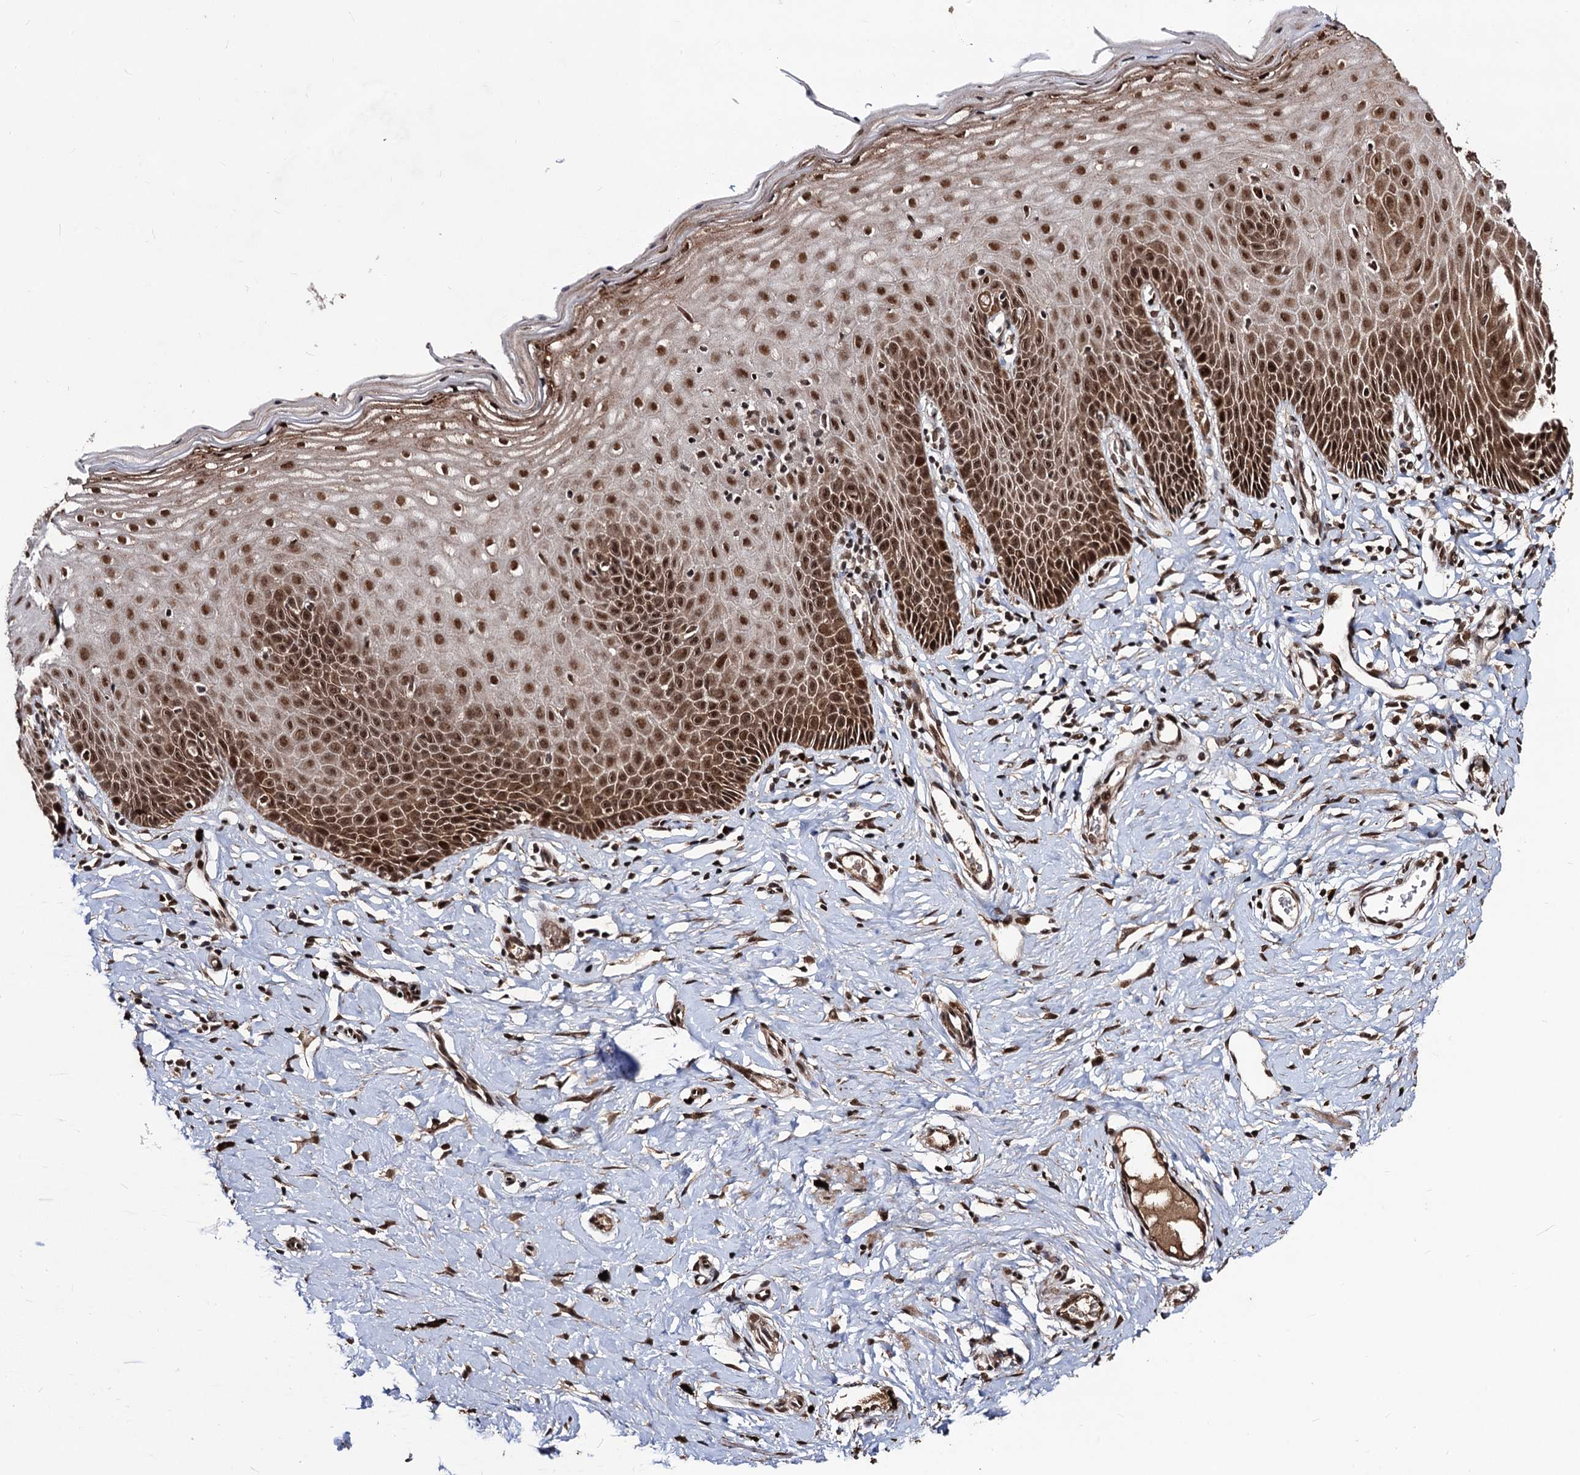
{"staining": {"intensity": "strong", "quantity": ">75%", "location": "cytoplasmic/membranous,nuclear"}, "tissue": "cervix", "cell_type": "Squamous epithelial cells", "image_type": "normal", "snomed": [{"axis": "morphology", "description": "Normal tissue, NOS"}, {"axis": "topography", "description": "Cervix"}], "caption": "Immunohistochemistry (DAB (3,3'-diaminobenzidine)) staining of normal cervix reveals strong cytoplasmic/membranous,nuclear protein staining in approximately >75% of squamous epithelial cells.", "gene": "SFSWAP", "patient": {"sex": "female", "age": 36}}